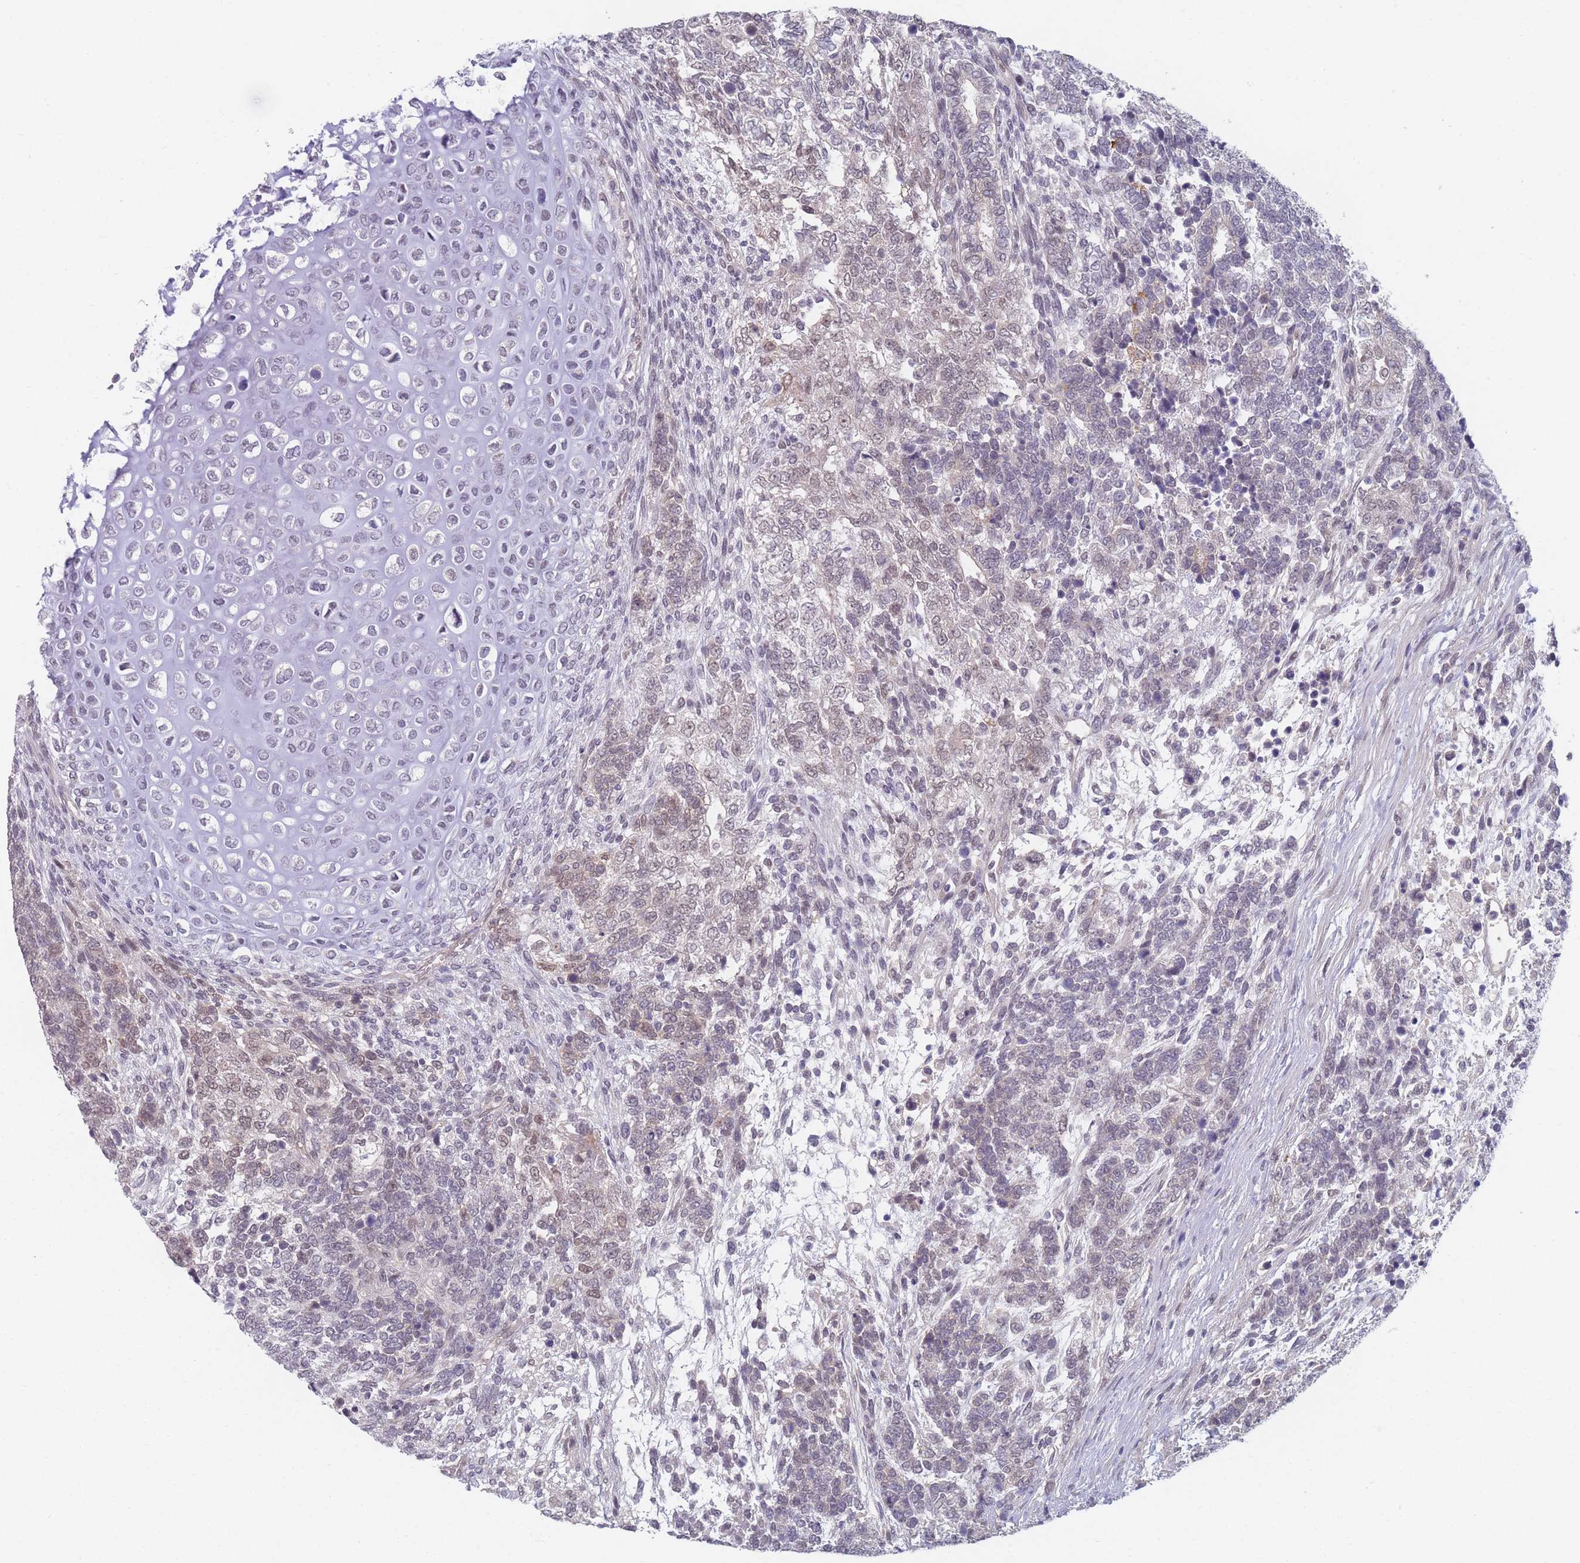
{"staining": {"intensity": "negative", "quantity": "none", "location": "none"}, "tissue": "testis cancer", "cell_type": "Tumor cells", "image_type": "cancer", "snomed": [{"axis": "morphology", "description": "Carcinoma, Embryonal, NOS"}, {"axis": "topography", "description": "Testis"}], "caption": "The micrograph displays no staining of tumor cells in embryonal carcinoma (testis).", "gene": "ANKRD10", "patient": {"sex": "male", "age": 23}}